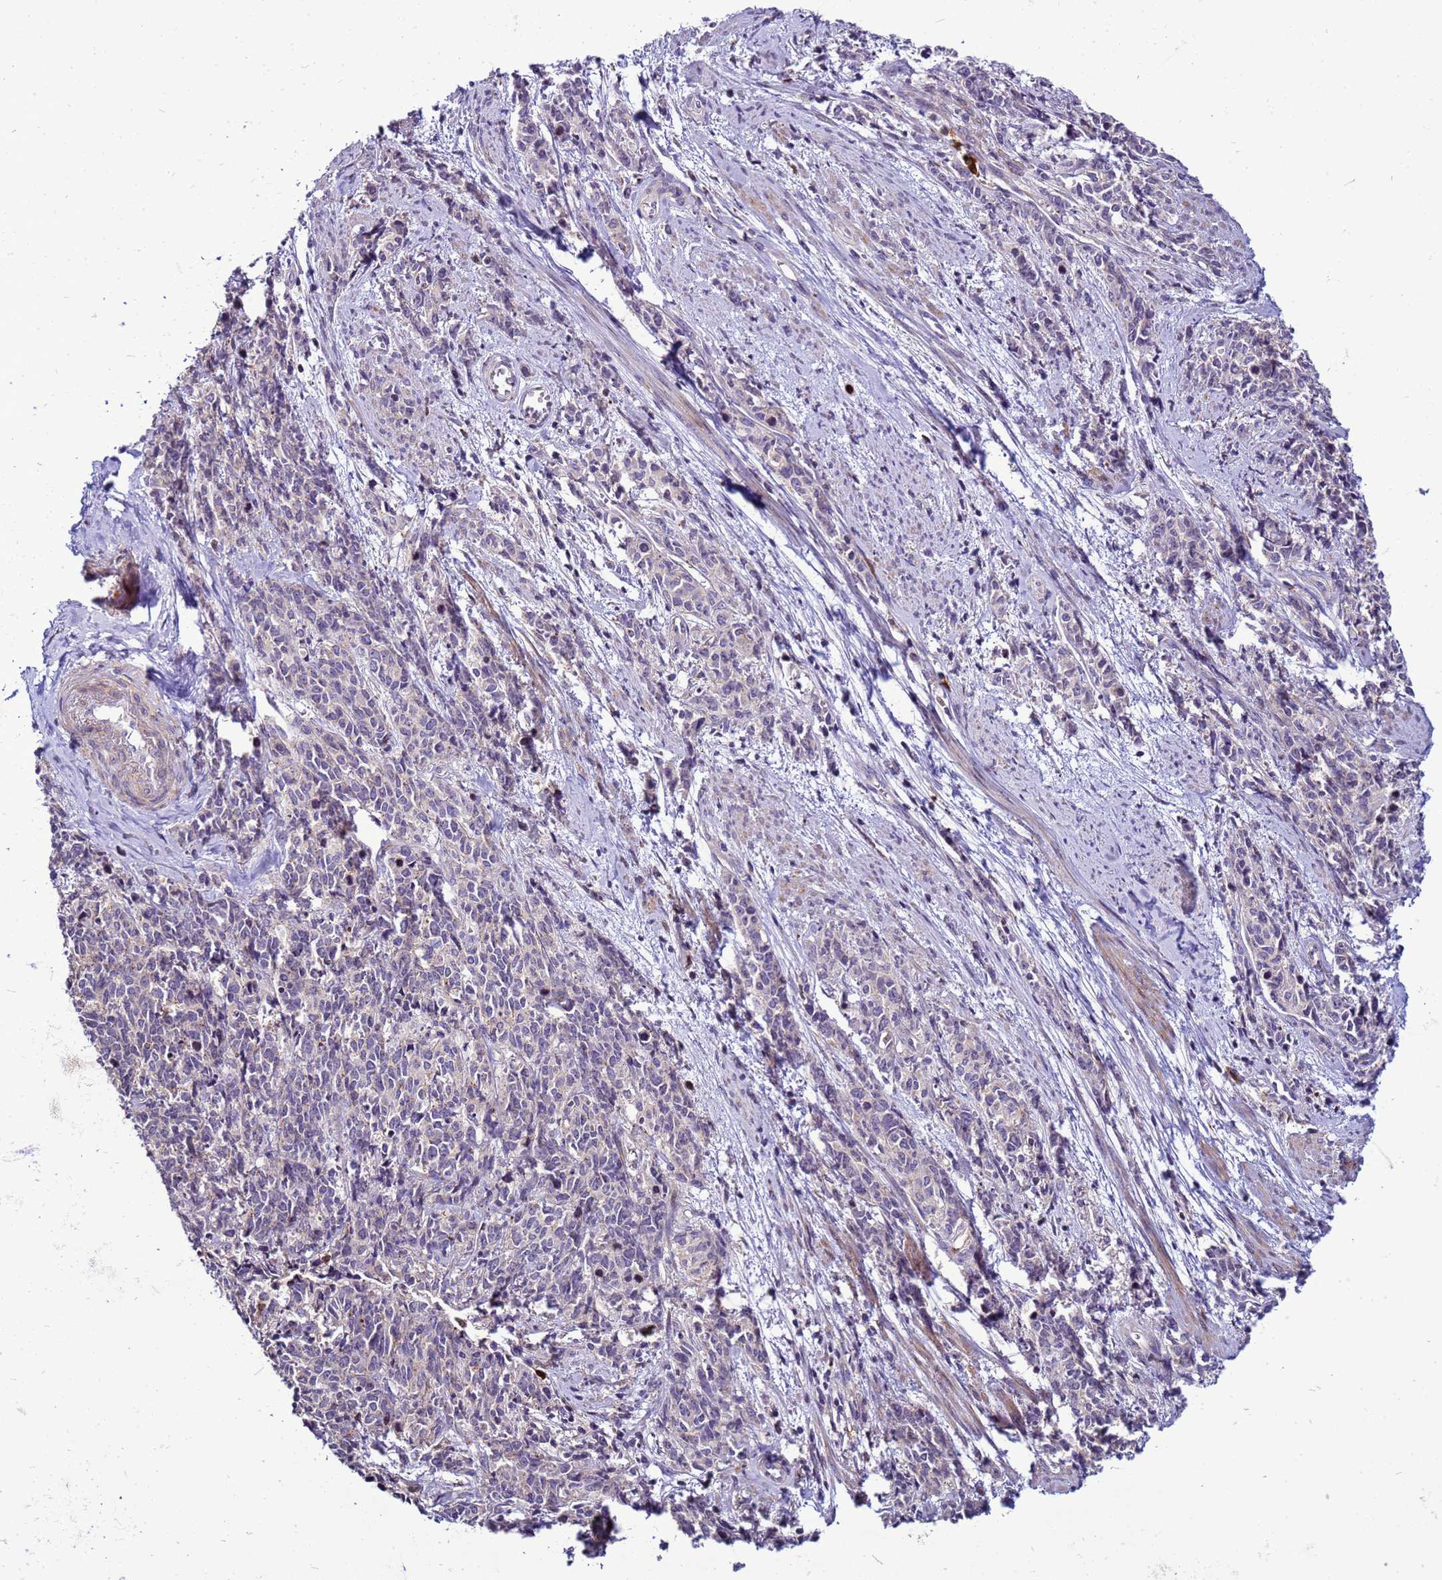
{"staining": {"intensity": "negative", "quantity": "none", "location": "none"}, "tissue": "cervical cancer", "cell_type": "Tumor cells", "image_type": "cancer", "snomed": [{"axis": "morphology", "description": "Squamous cell carcinoma, NOS"}, {"axis": "topography", "description": "Cervix"}], "caption": "Tumor cells are negative for protein expression in human cervical cancer (squamous cell carcinoma). (DAB IHC visualized using brightfield microscopy, high magnification).", "gene": "VPS4B", "patient": {"sex": "female", "age": 60}}